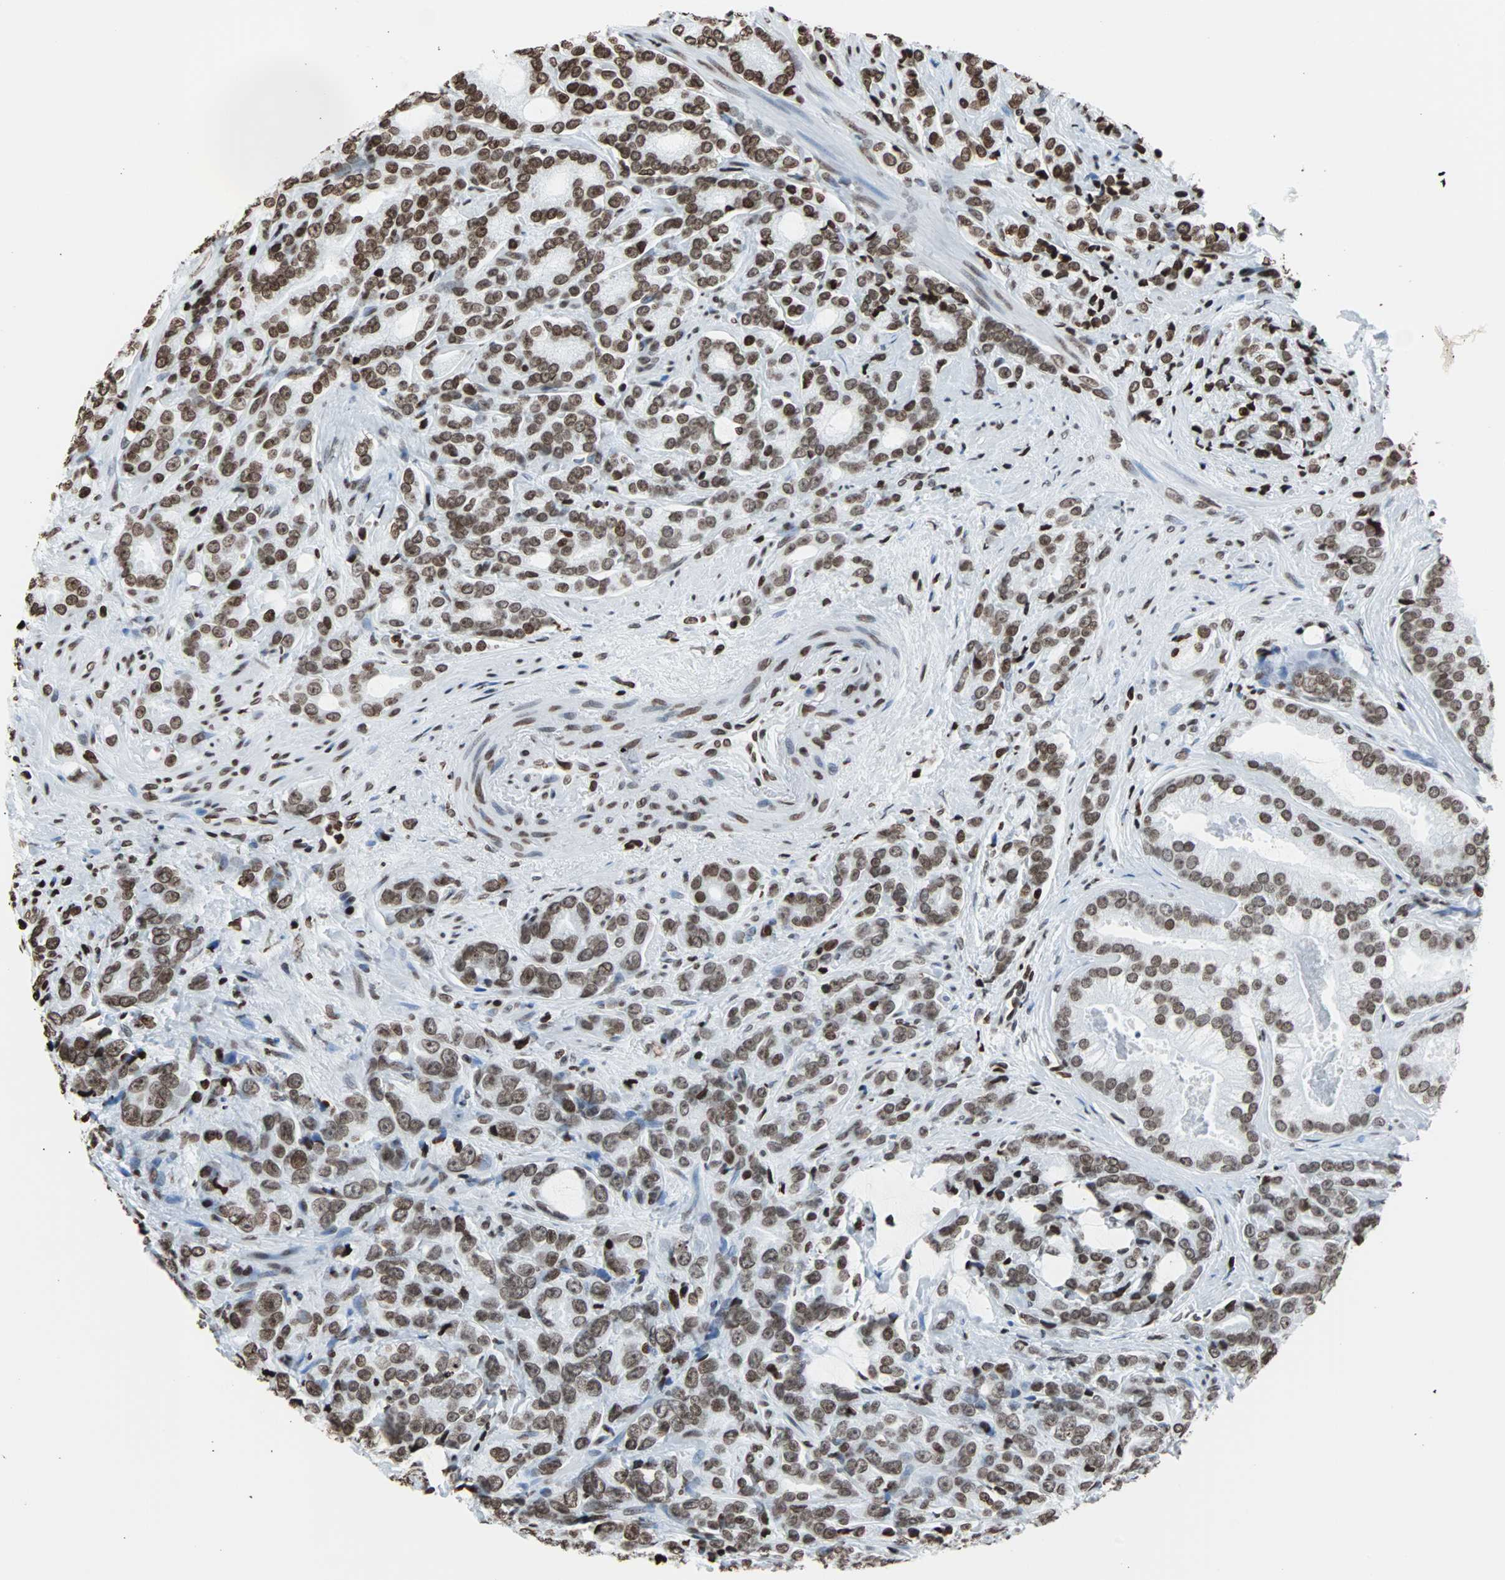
{"staining": {"intensity": "moderate", "quantity": ">75%", "location": "nuclear"}, "tissue": "prostate cancer", "cell_type": "Tumor cells", "image_type": "cancer", "snomed": [{"axis": "morphology", "description": "Adenocarcinoma, Low grade"}, {"axis": "topography", "description": "Prostate"}], "caption": "Immunohistochemical staining of low-grade adenocarcinoma (prostate) reveals moderate nuclear protein positivity in approximately >75% of tumor cells.", "gene": "H2BC18", "patient": {"sex": "male", "age": 58}}